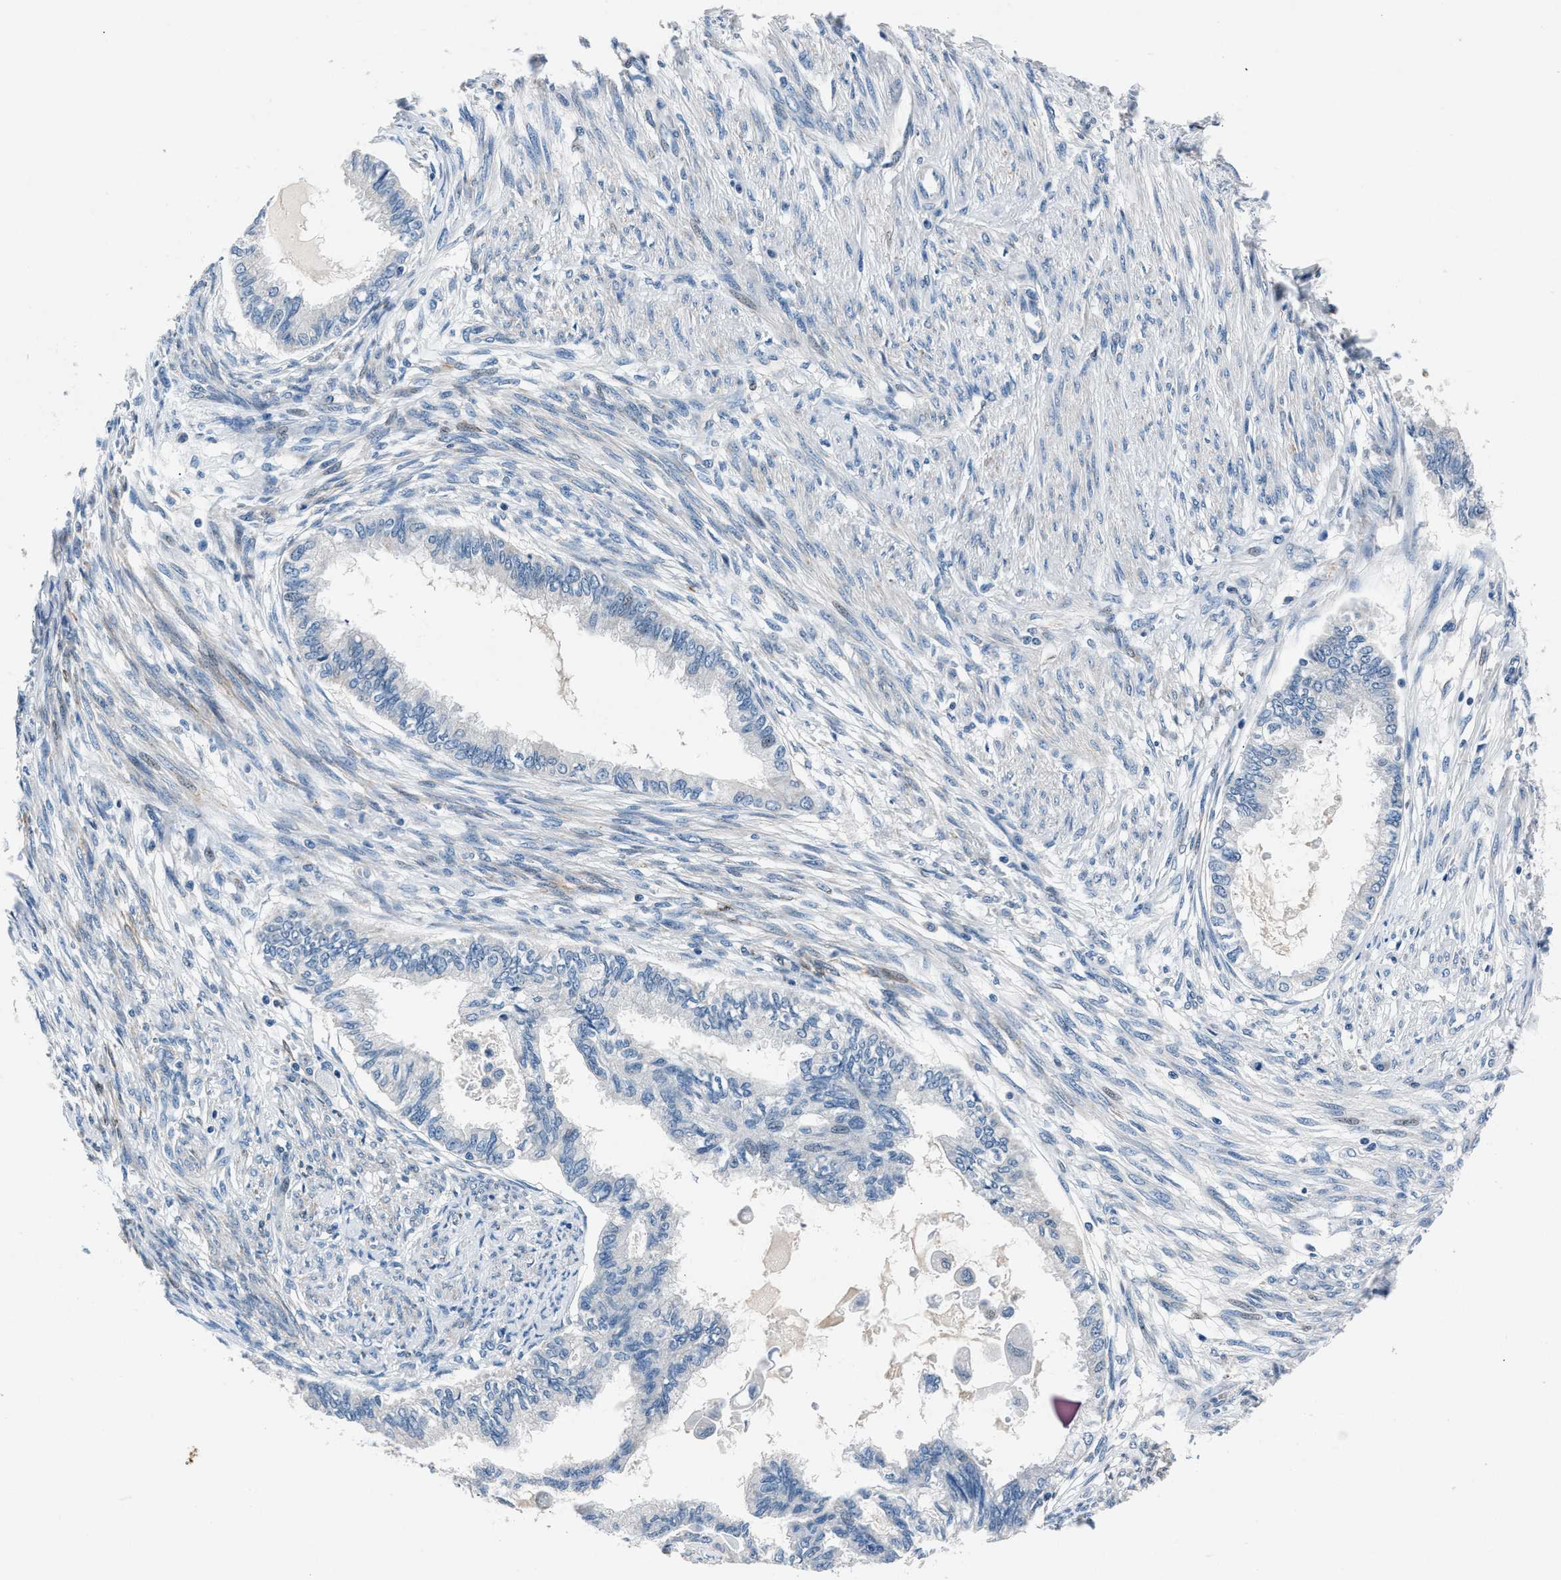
{"staining": {"intensity": "negative", "quantity": "none", "location": "none"}, "tissue": "cervical cancer", "cell_type": "Tumor cells", "image_type": "cancer", "snomed": [{"axis": "morphology", "description": "Normal tissue, NOS"}, {"axis": "morphology", "description": "Adenocarcinoma, NOS"}, {"axis": "topography", "description": "Cervix"}, {"axis": "topography", "description": "Endometrium"}], "caption": "Immunohistochemistry (IHC) micrograph of neoplastic tissue: cervical cancer (adenocarcinoma) stained with DAB (3,3'-diaminobenzidine) exhibits no significant protein positivity in tumor cells.", "gene": "DENND6B", "patient": {"sex": "female", "age": 86}}